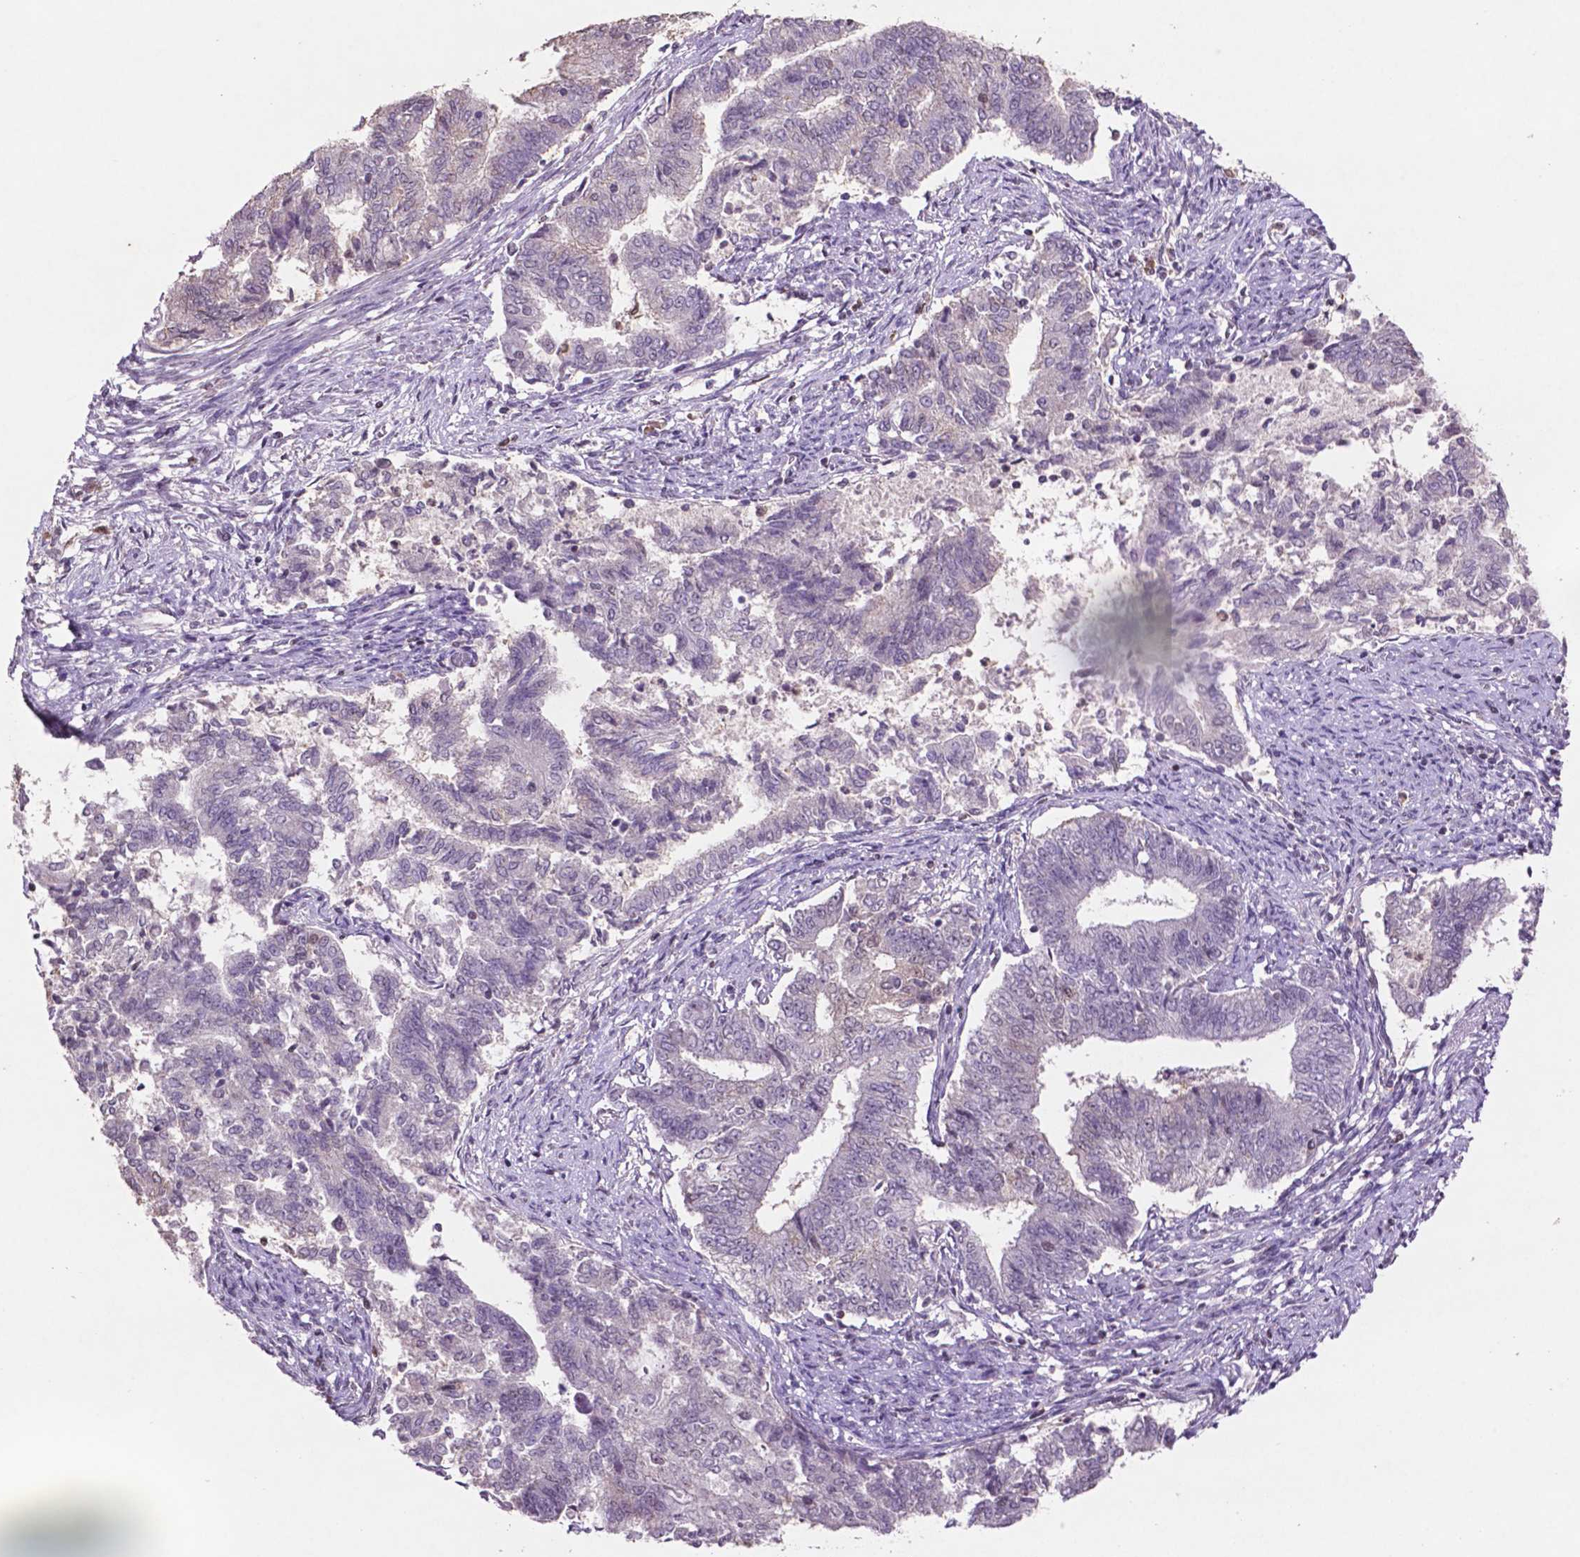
{"staining": {"intensity": "negative", "quantity": "none", "location": "none"}, "tissue": "endometrial cancer", "cell_type": "Tumor cells", "image_type": "cancer", "snomed": [{"axis": "morphology", "description": "Adenocarcinoma, NOS"}, {"axis": "topography", "description": "Endometrium"}], "caption": "Endometrial cancer (adenocarcinoma) was stained to show a protein in brown. There is no significant expression in tumor cells. Nuclei are stained in blue.", "gene": "GLRX", "patient": {"sex": "female", "age": 65}}